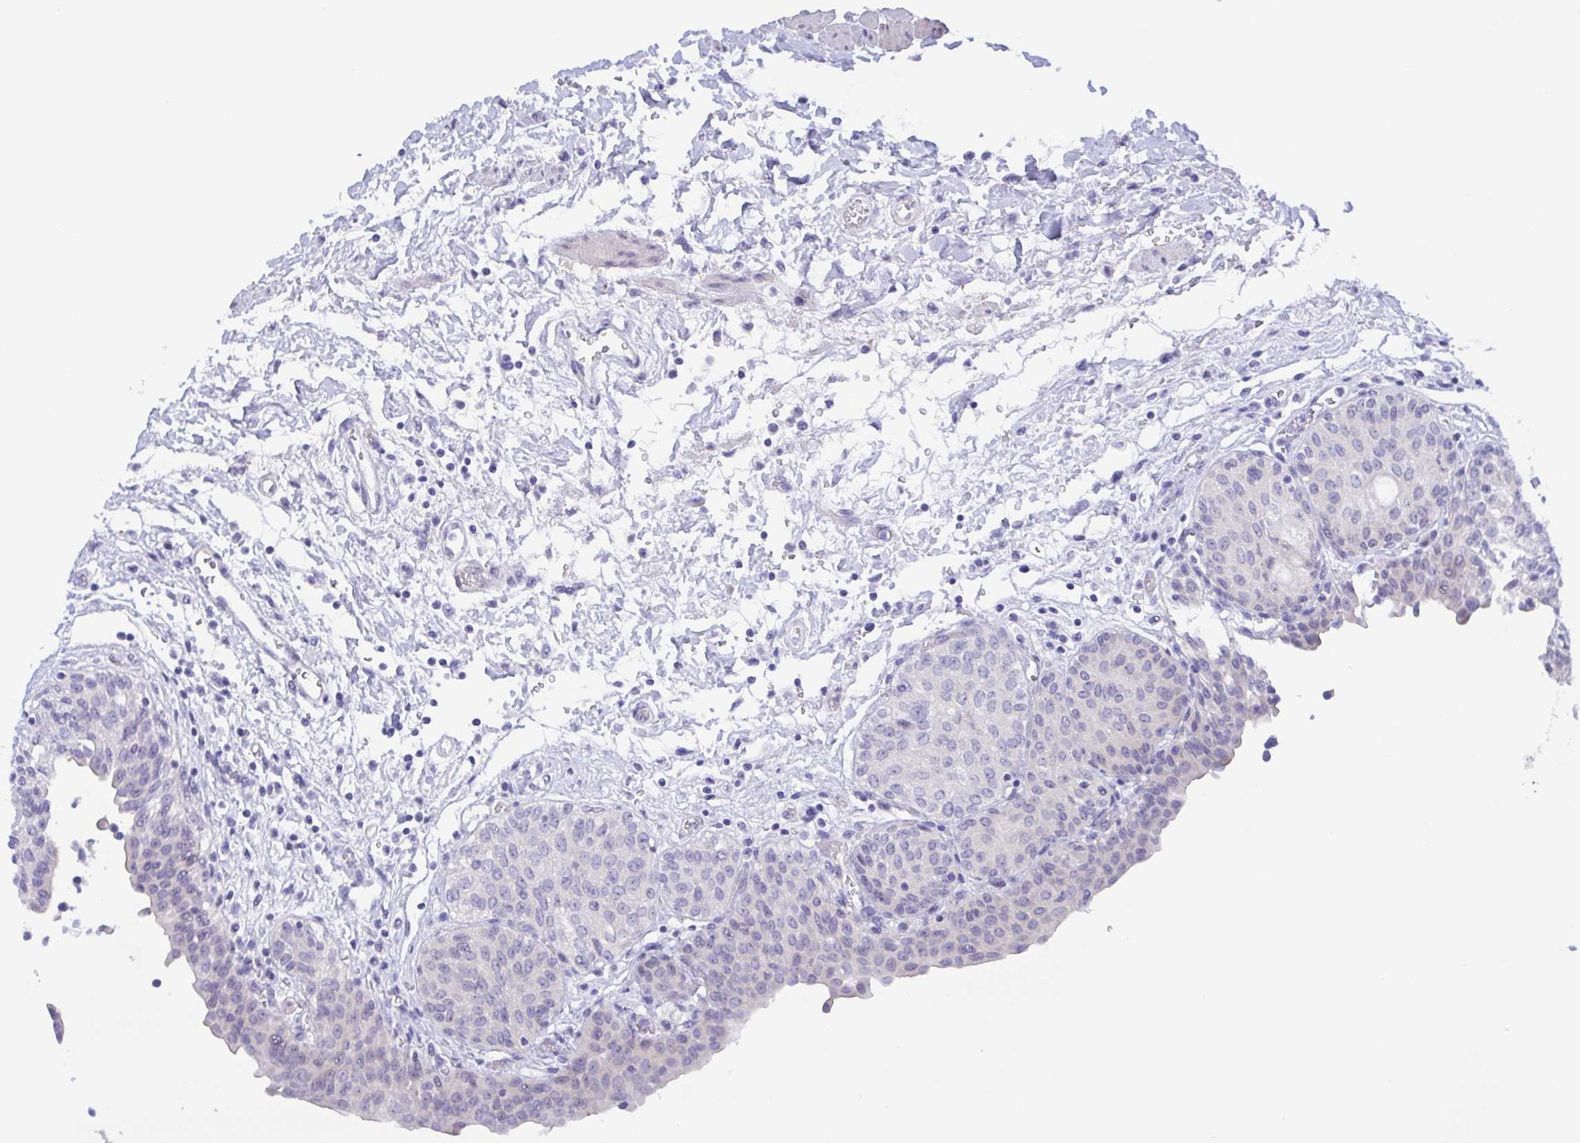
{"staining": {"intensity": "negative", "quantity": "none", "location": "none"}, "tissue": "urinary bladder", "cell_type": "Urothelial cells", "image_type": "normal", "snomed": [{"axis": "morphology", "description": "Normal tissue, NOS"}, {"axis": "topography", "description": "Urinary bladder"}], "caption": "DAB immunohistochemical staining of unremarkable human urinary bladder shows no significant staining in urothelial cells. (DAB IHC, high magnification).", "gene": "MUCL3", "patient": {"sex": "male", "age": 68}}